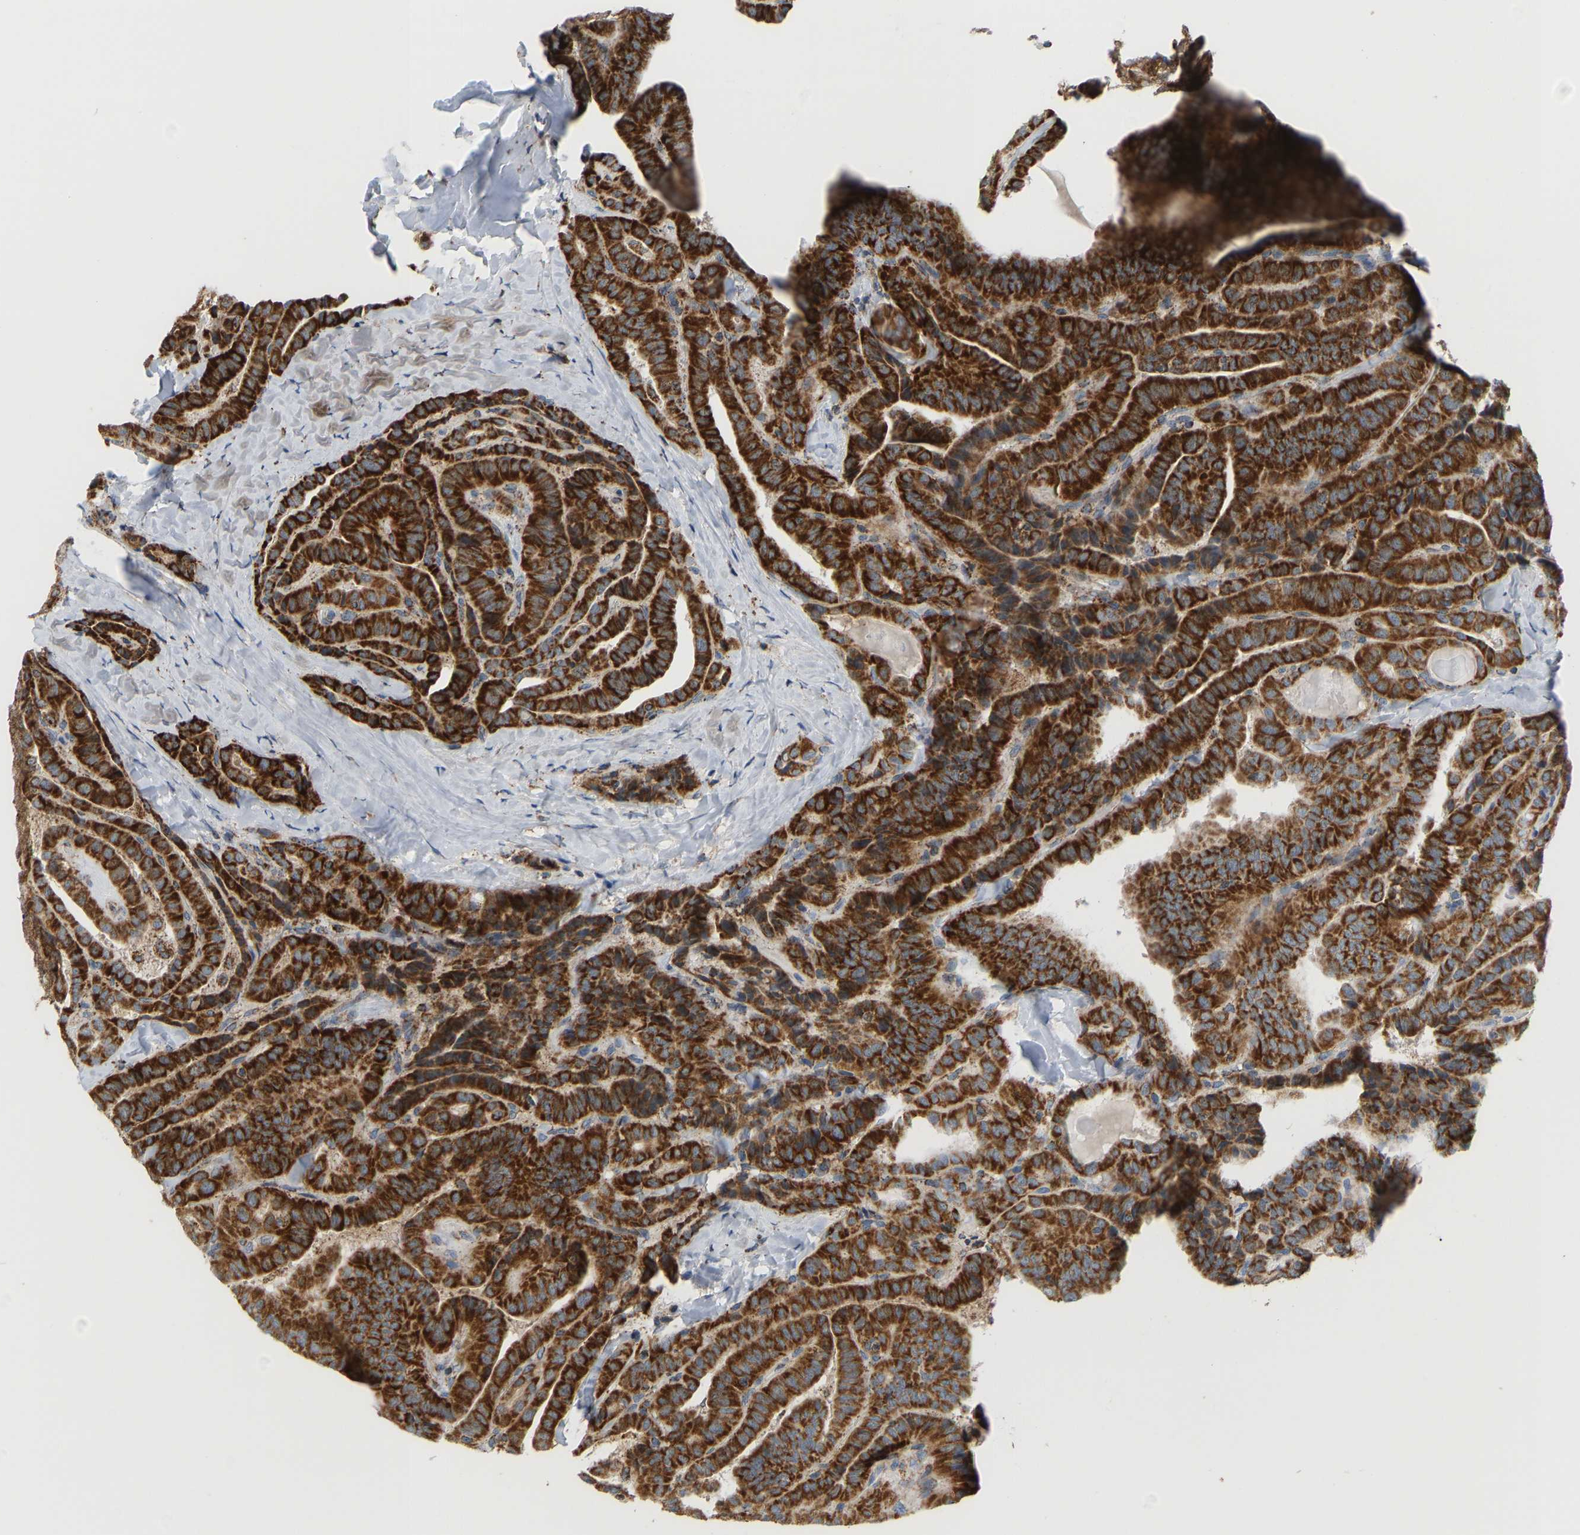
{"staining": {"intensity": "strong", "quantity": ">75%", "location": "cytoplasmic/membranous"}, "tissue": "thyroid cancer", "cell_type": "Tumor cells", "image_type": "cancer", "snomed": [{"axis": "morphology", "description": "Papillary adenocarcinoma, NOS"}, {"axis": "topography", "description": "Thyroid gland"}], "caption": "Tumor cells reveal high levels of strong cytoplasmic/membranous staining in approximately >75% of cells in human papillary adenocarcinoma (thyroid).", "gene": "GPSM2", "patient": {"sex": "male", "age": 77}}